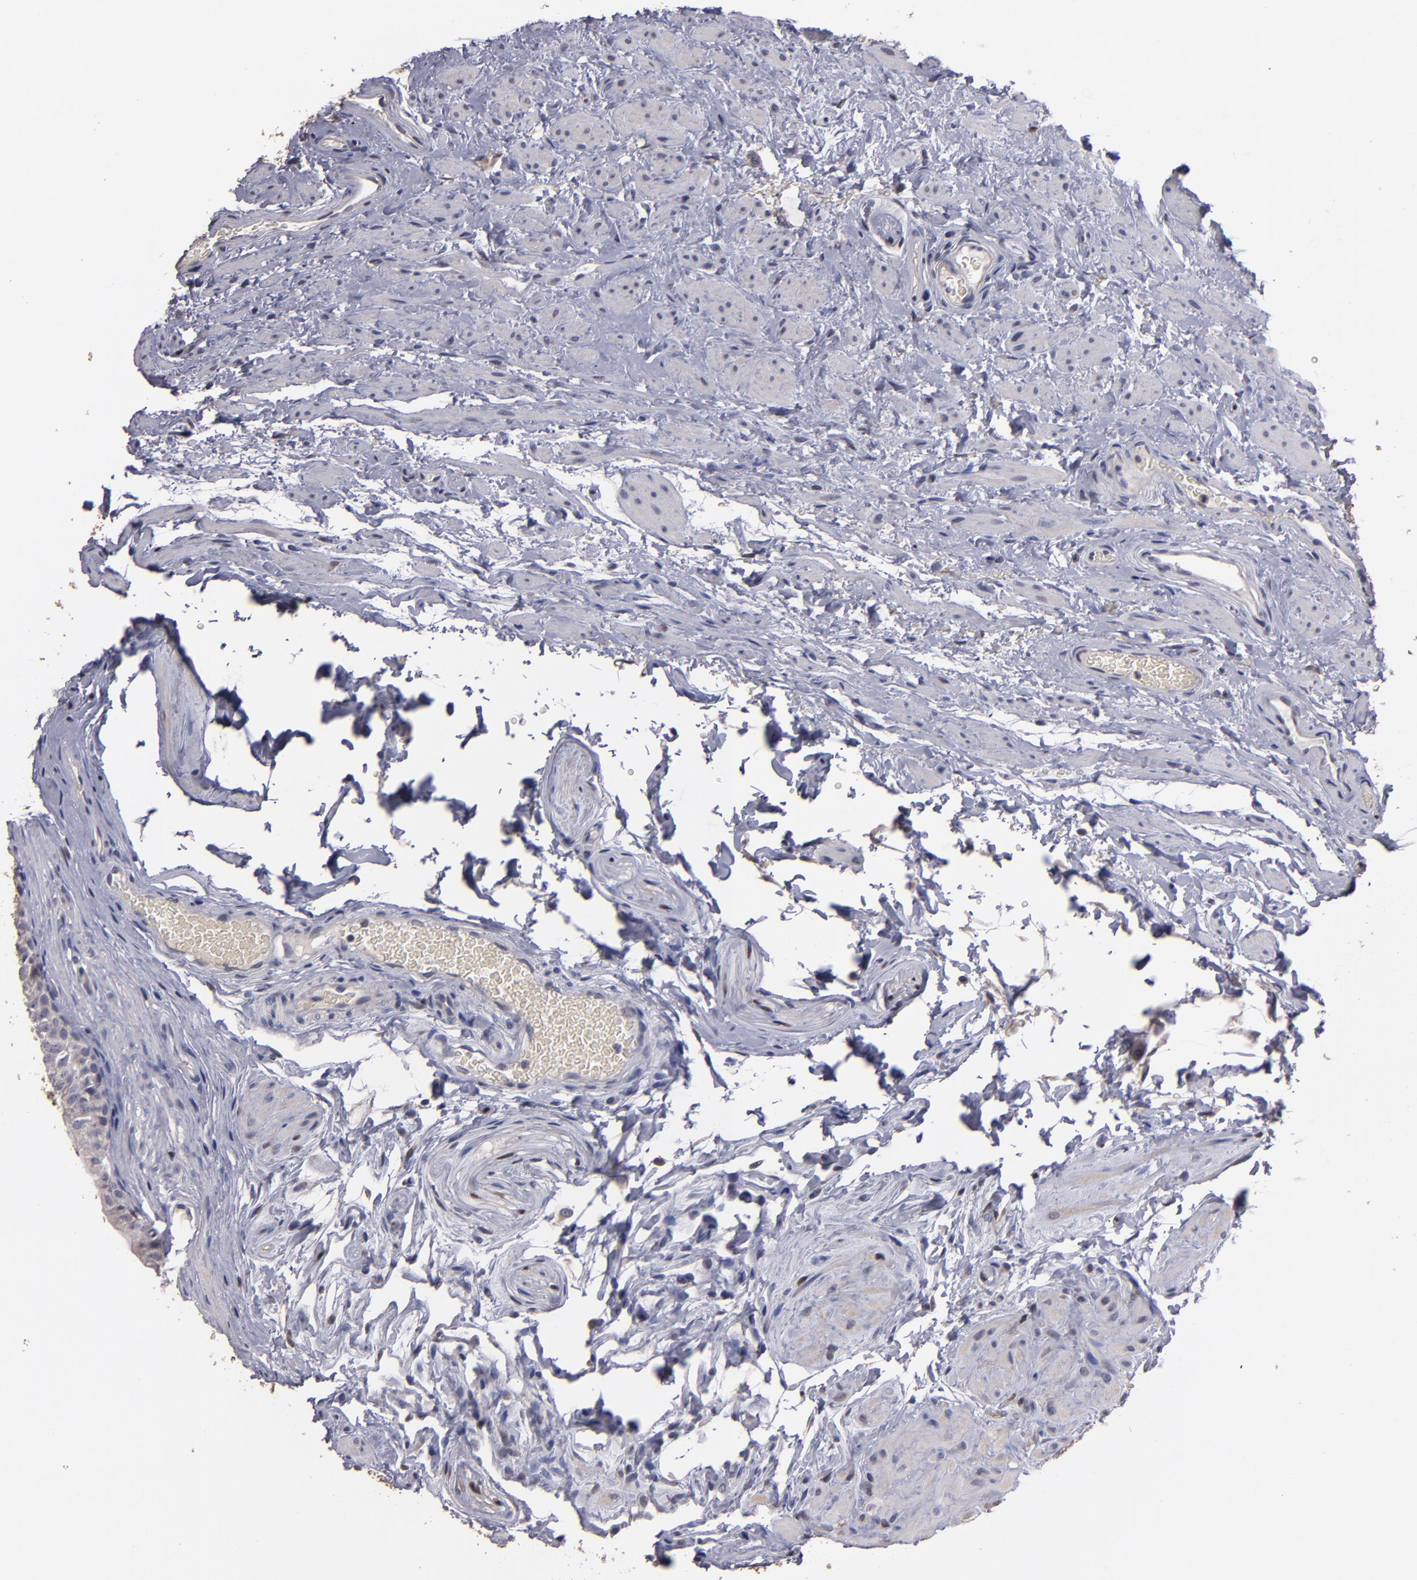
{"staining": {"intensity": "moderate", "quantity": "<25%", "location": "cytoplasmic/membranous,nuclear"}, "tissue": "epididymis", "cell_type": "Glandular cells", "image_type": "normal", "snomed": [{"axis": "morphology", "description": "Normal tissue, NOS"}, {"axis": "topography", "description": "Testis"}, {"axis": "topography", "description": "Epididymis"}], "caption": "A high-resolution micrograph shows immunohistochemistry staining of unremarkable epididymis, which demonstrates moderate cytoplasmic/membranous,nuclear positivity in about <25% of glandular cells.", "gene": "S100A1", "patient": {"sex": "male", "age": 36}}